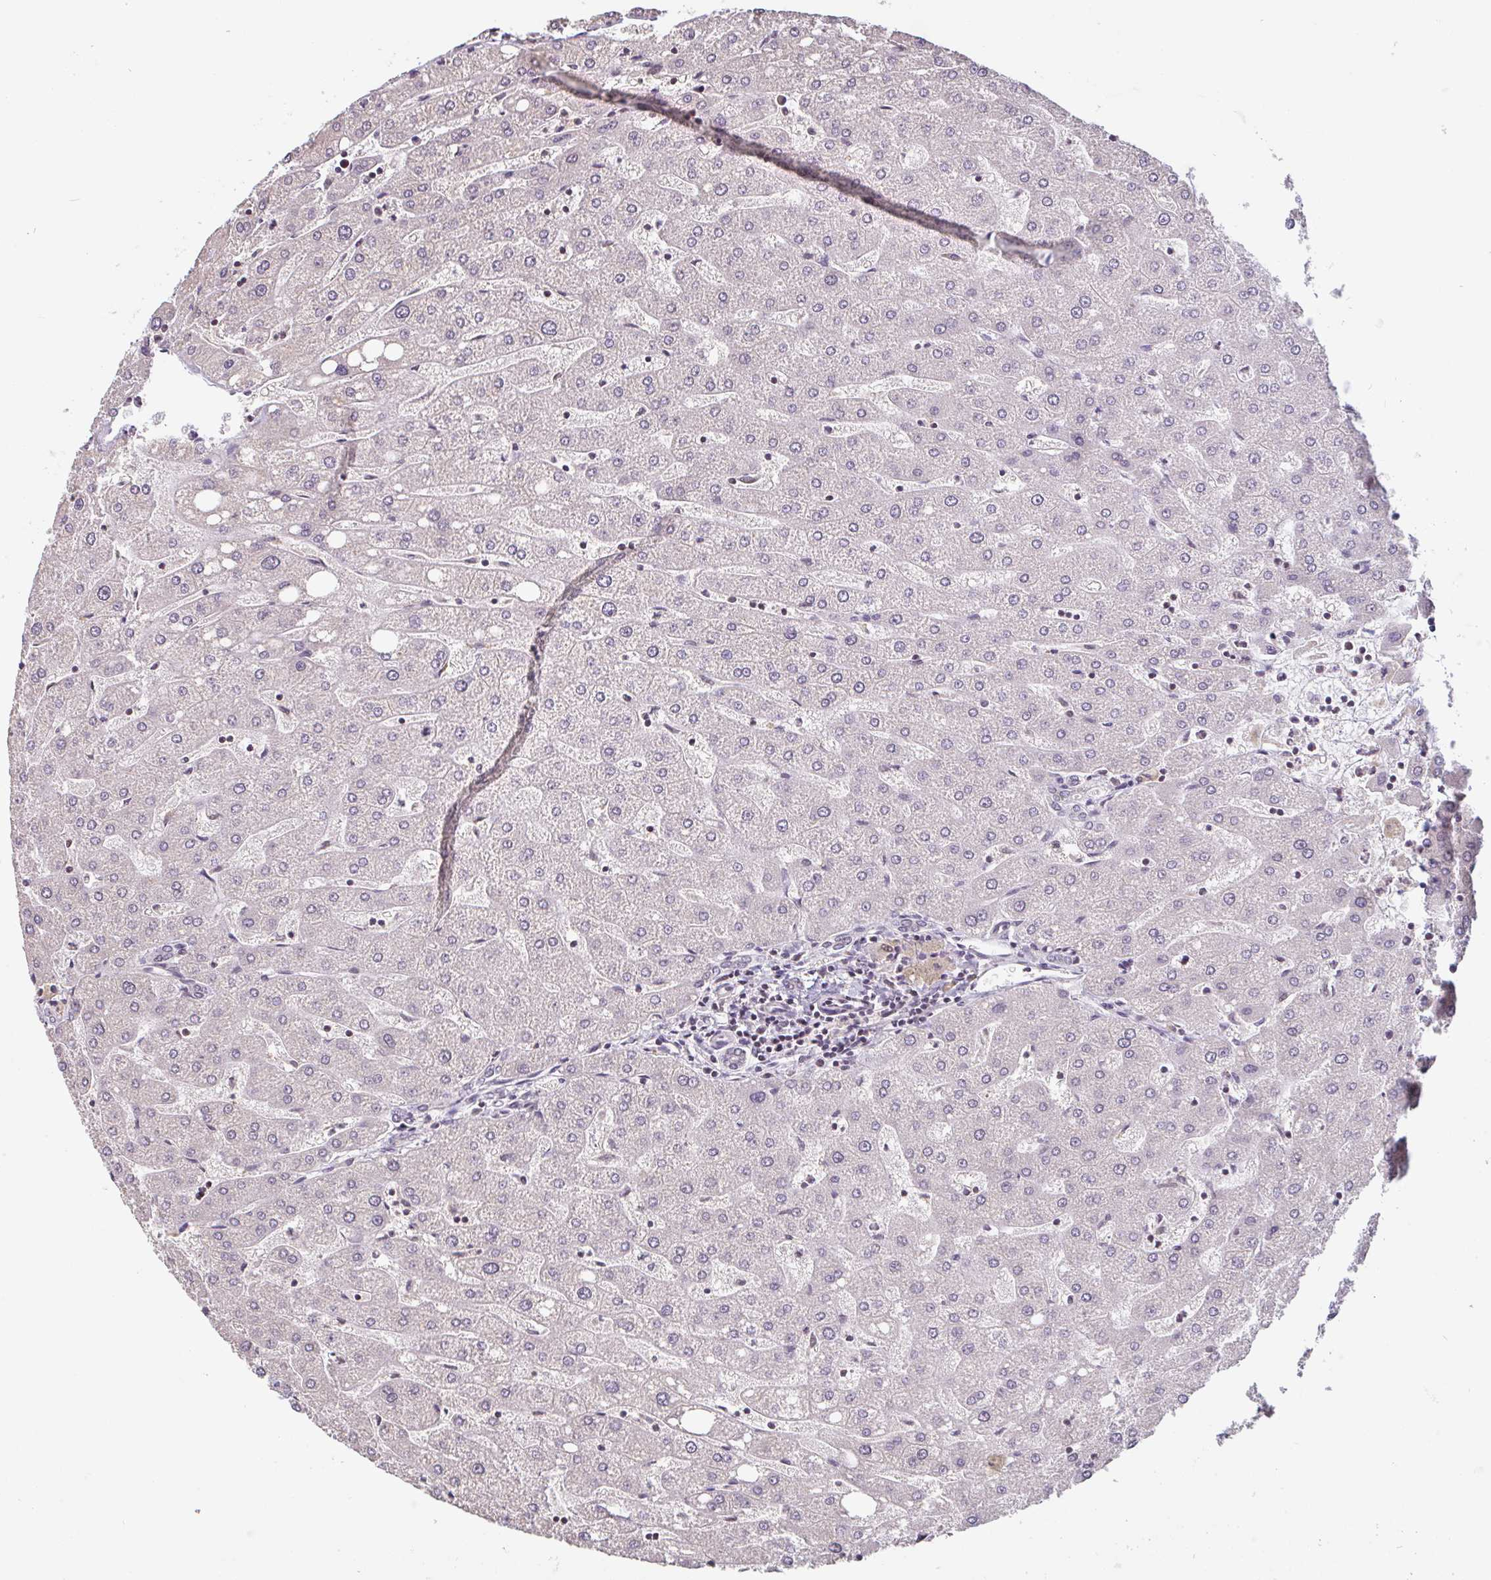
{"staining": {"intensity": "negative", "quantity": "none", "location": "none"}, "tissue": "liver", "cell_type": "Cholangiocytes", "image_type": "normal", "snomed": [{"axis": "morphology", "description": "Normal tissue, NOS"}, {"axis": "topography", "description": "Liver"}], "caption": "Immunohistochemical staining of unremarkable human liver reveals no significant positivity in cholangiocytes.", "gene": "DR1", "patient": {"sex": "male", "age": 67}}